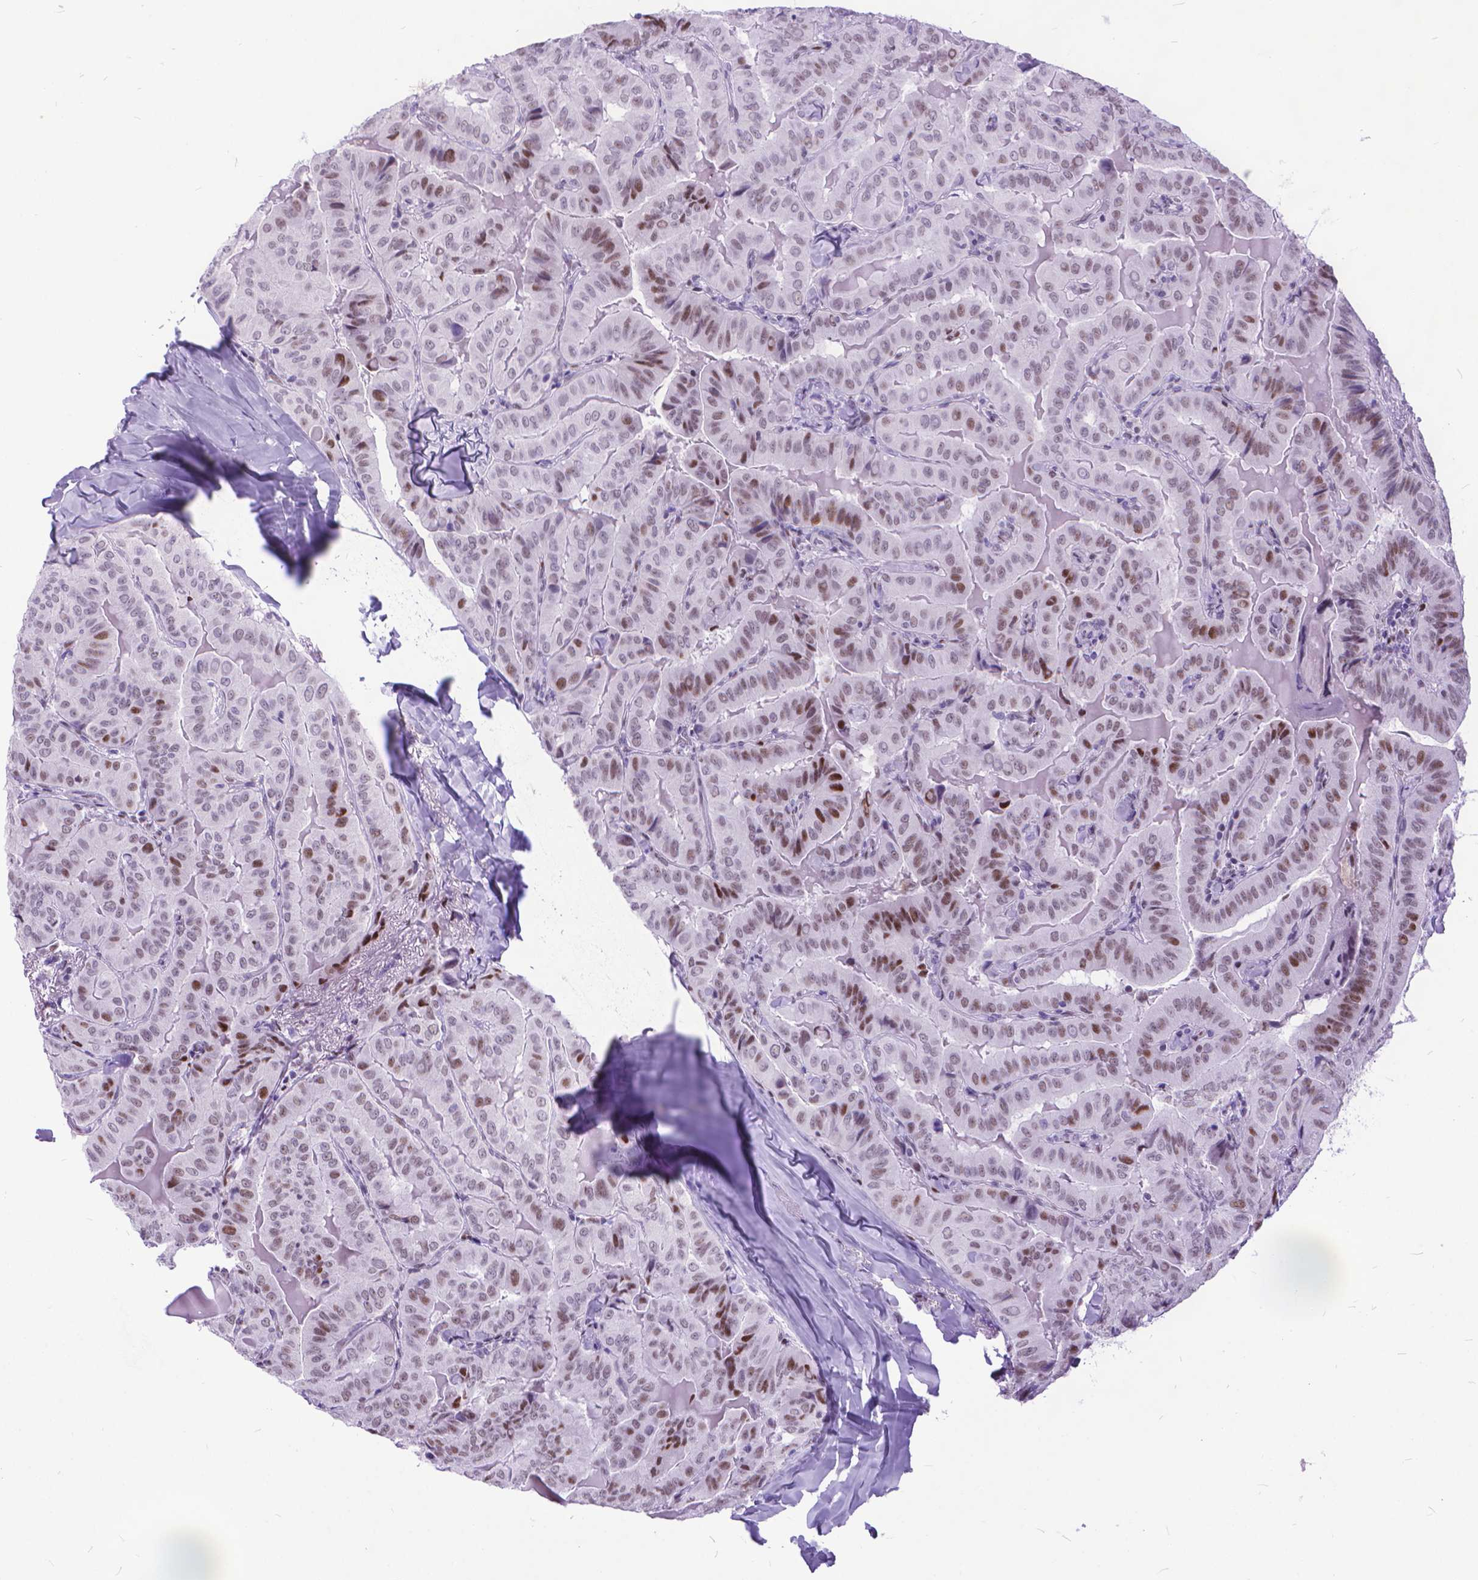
{"staining": {"intensity": "moderate", "quantity": "25%-75%", "location": "nuclear"}, "tissue": "thyroid cancer", "cell_type": "Tumor cells", "image_type": "cancer", "snomed": [{"axis": "morphology", "description": "Papillary adenocarcinoma, NOS"}, {"axis": "topography", "description": "Thyroid gland"}], "caption": "Tumor cells reveal medium levels of moderate nuclear positivity in about 25%-75% of cells in human thyroid papillary adenocarcinoma.", "gene": "POLE4", "patient": {"sex": "female", "age": 68}}